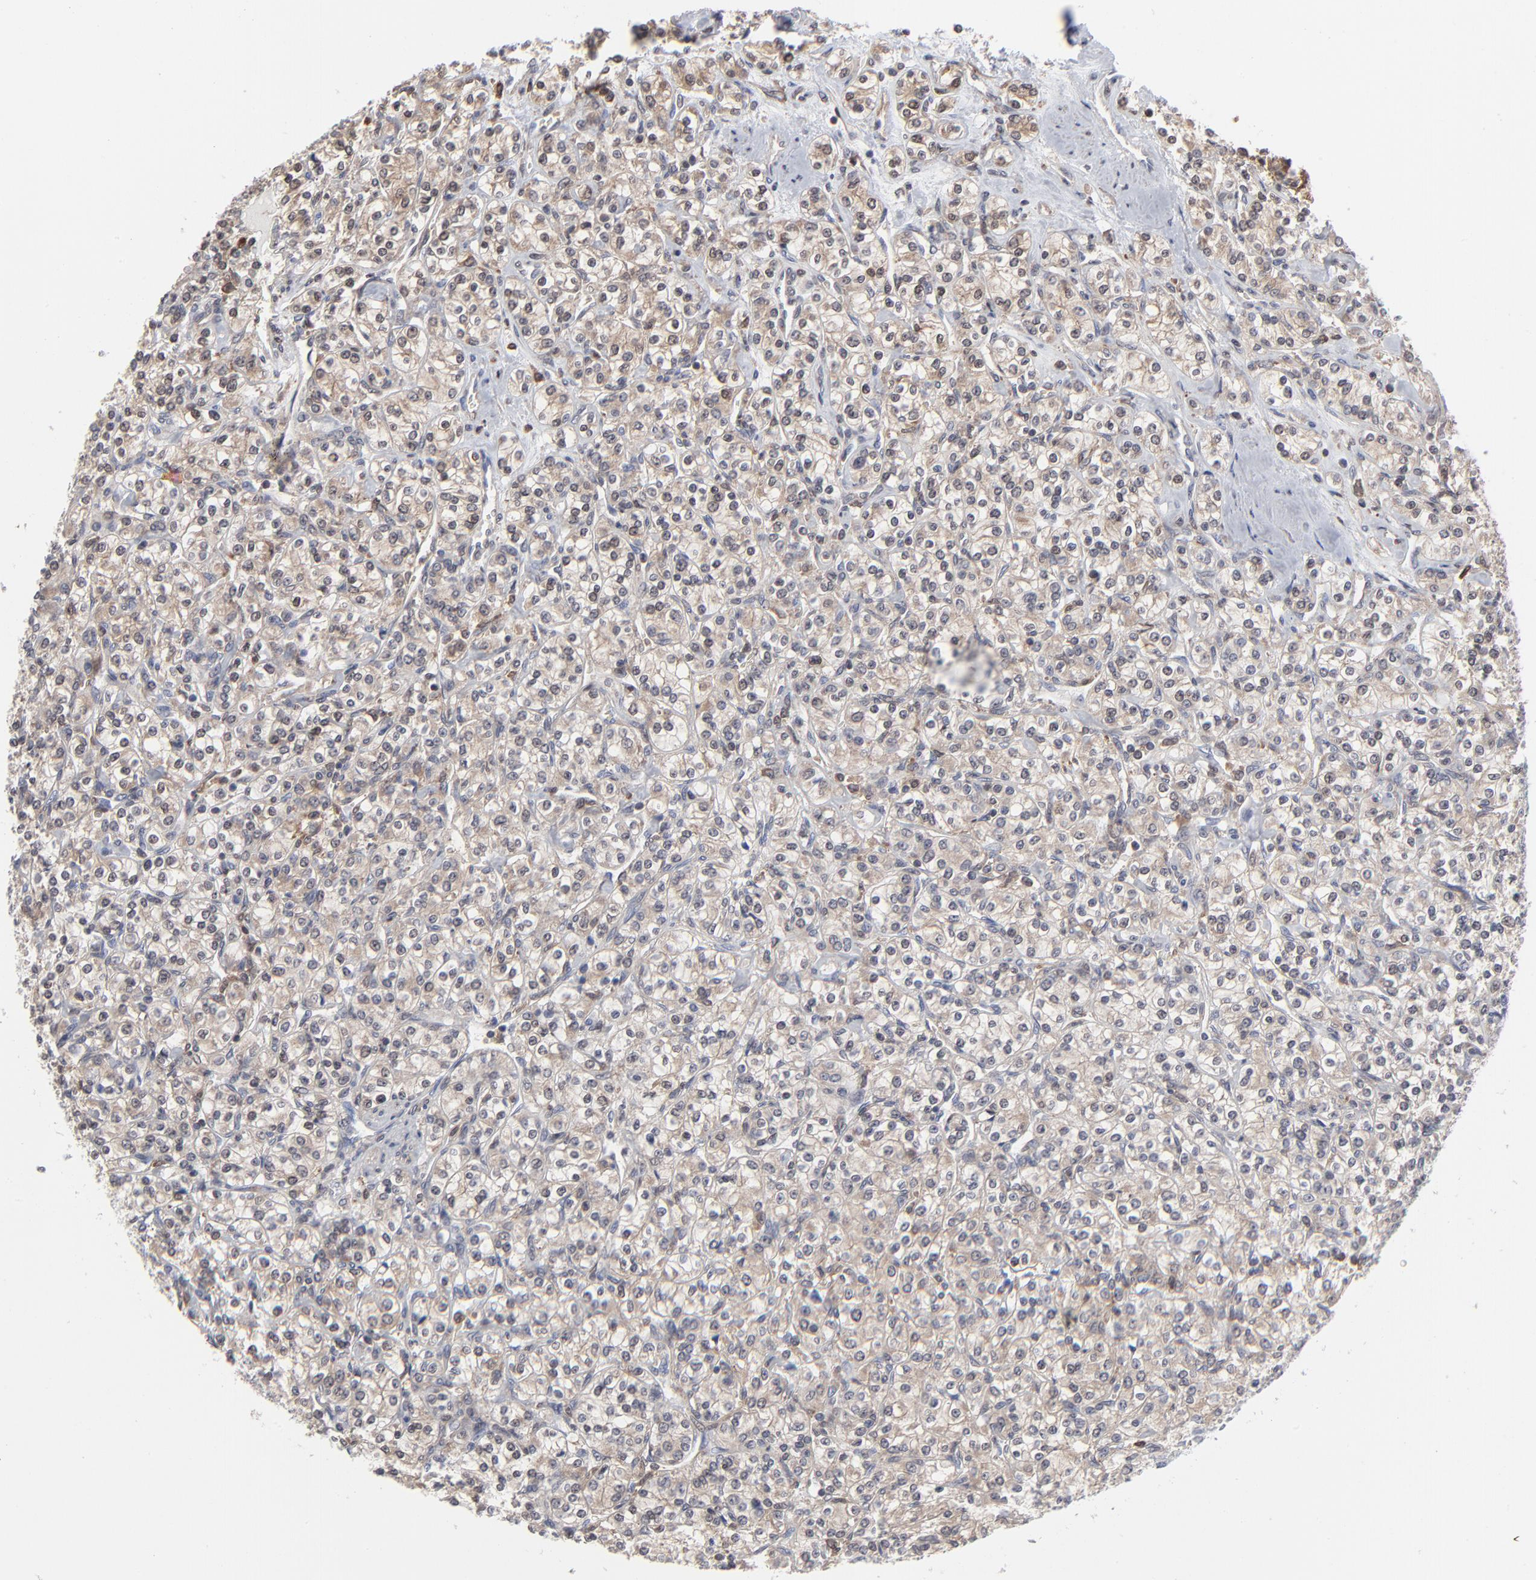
{"staining": {"intensity": "weak", "quantity": ">75%", "location": "cytoplasmic/membranous"}, "tissue": "renal cancer", "cell_type": "Tumor cells", "image_type": "cancer", "snomed": [{"axis": "morphology", "description": "Adenocarcinoma, NOS"}, {"axis": "topography", "description": "Kidney"}], "caption": "A histopathology image of renal cancer stained for a protein reveals weak cytoplasmic/membranous brown staining in tumor cells.", "gene": "MAP2K1", "patient": {"sex": "male", "age": 77}}